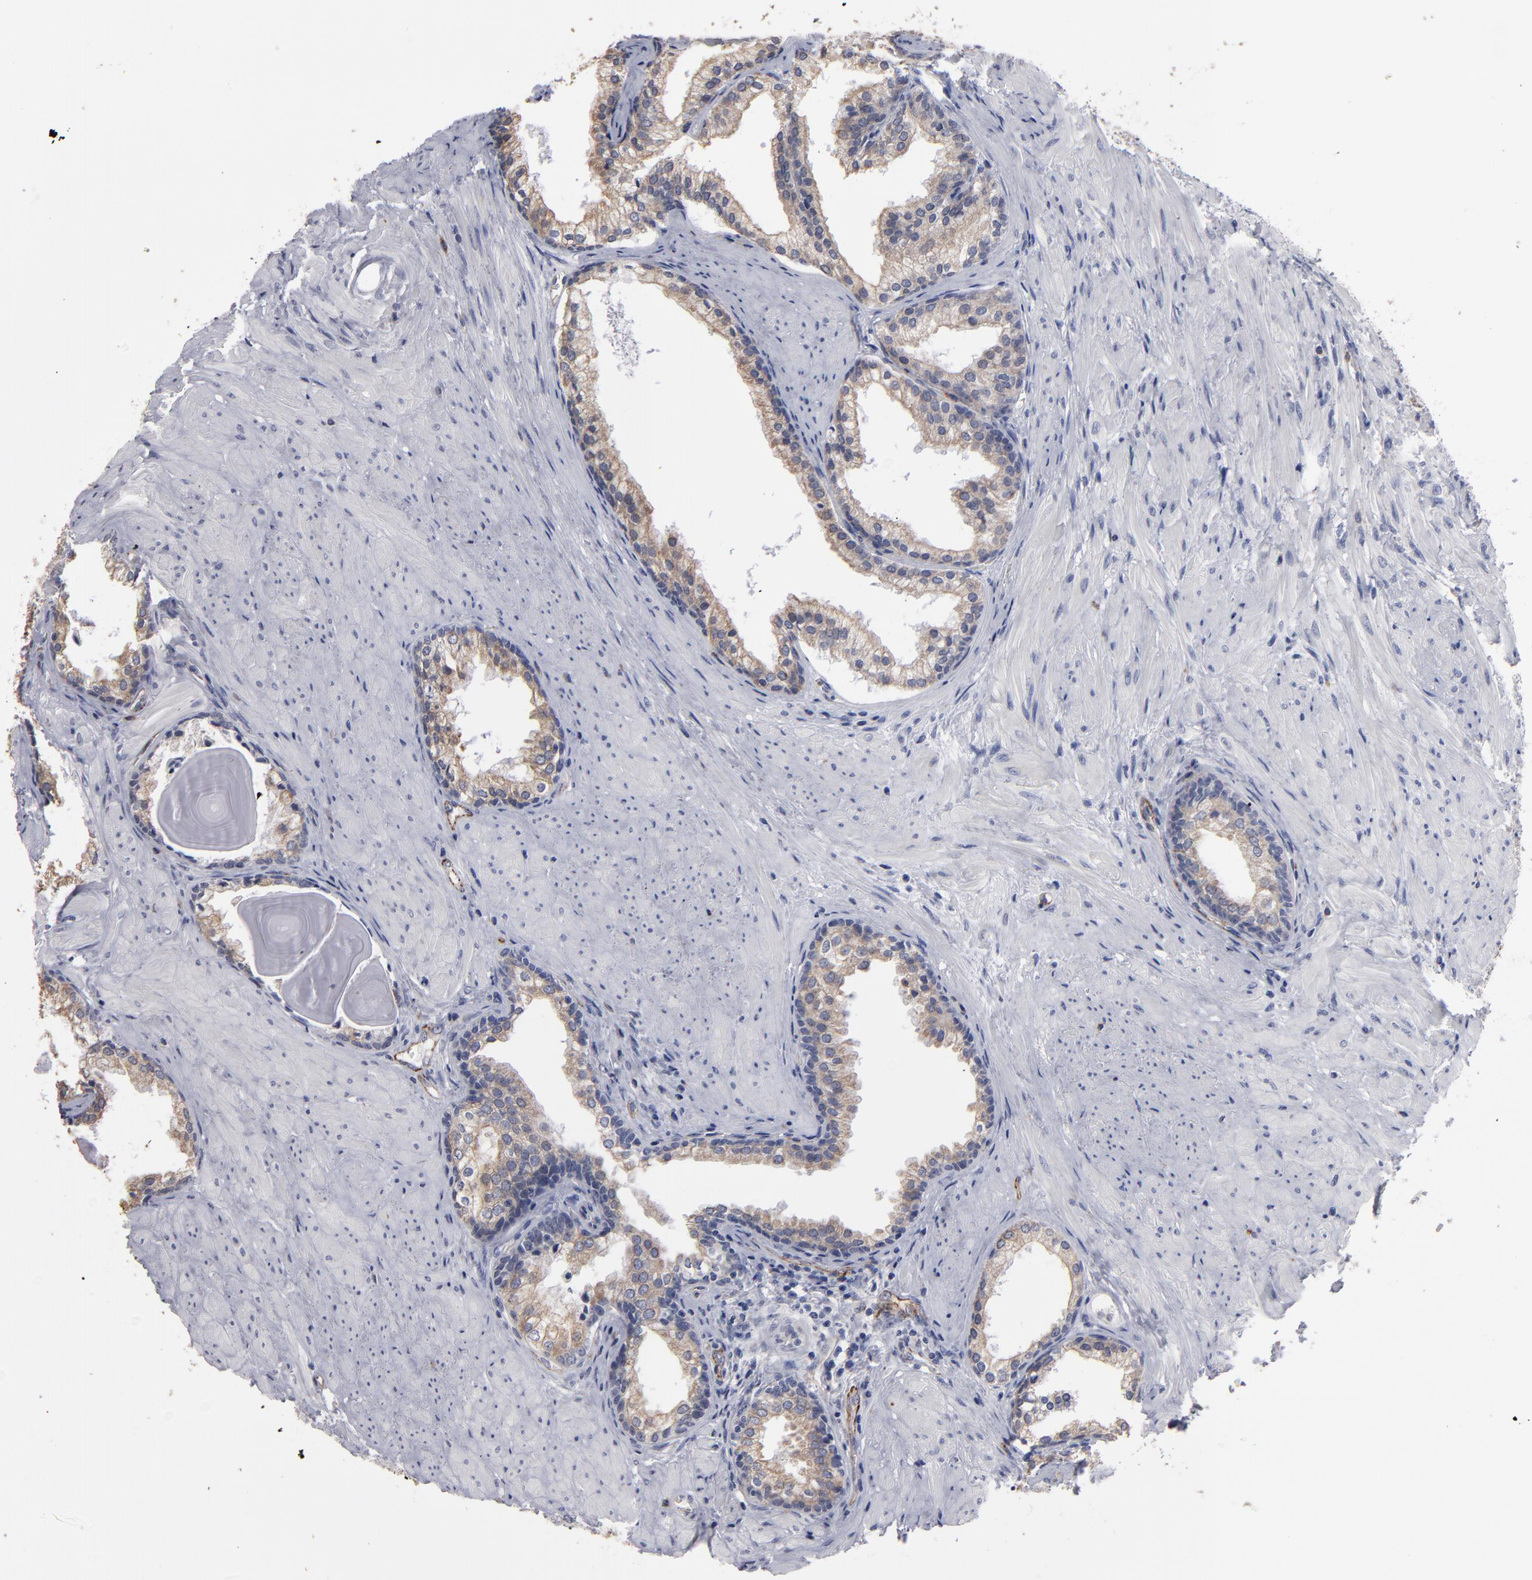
{"staining": {"intensity": "weak", "quantity": ">75%", "location": "cytoplasmic/membranous"}, "tissue": "prostate cancer", "cell_type": "Tumor cells", "image_type": "cancer", "snomed": [{"axis": "morphology", "description": "Adenocarcinoma, Medium grade"}, {"axis": "topography", "description": "Prostate"}], "caption": "Protein expression analysis of human medium-grade adenocarcinoma (prostate) reveals weak cytoplasmic/membranous positivity in about >75% of tumor cells.", "gene": "ZNF175", "patient": {"sex": "male", "age": 70}}